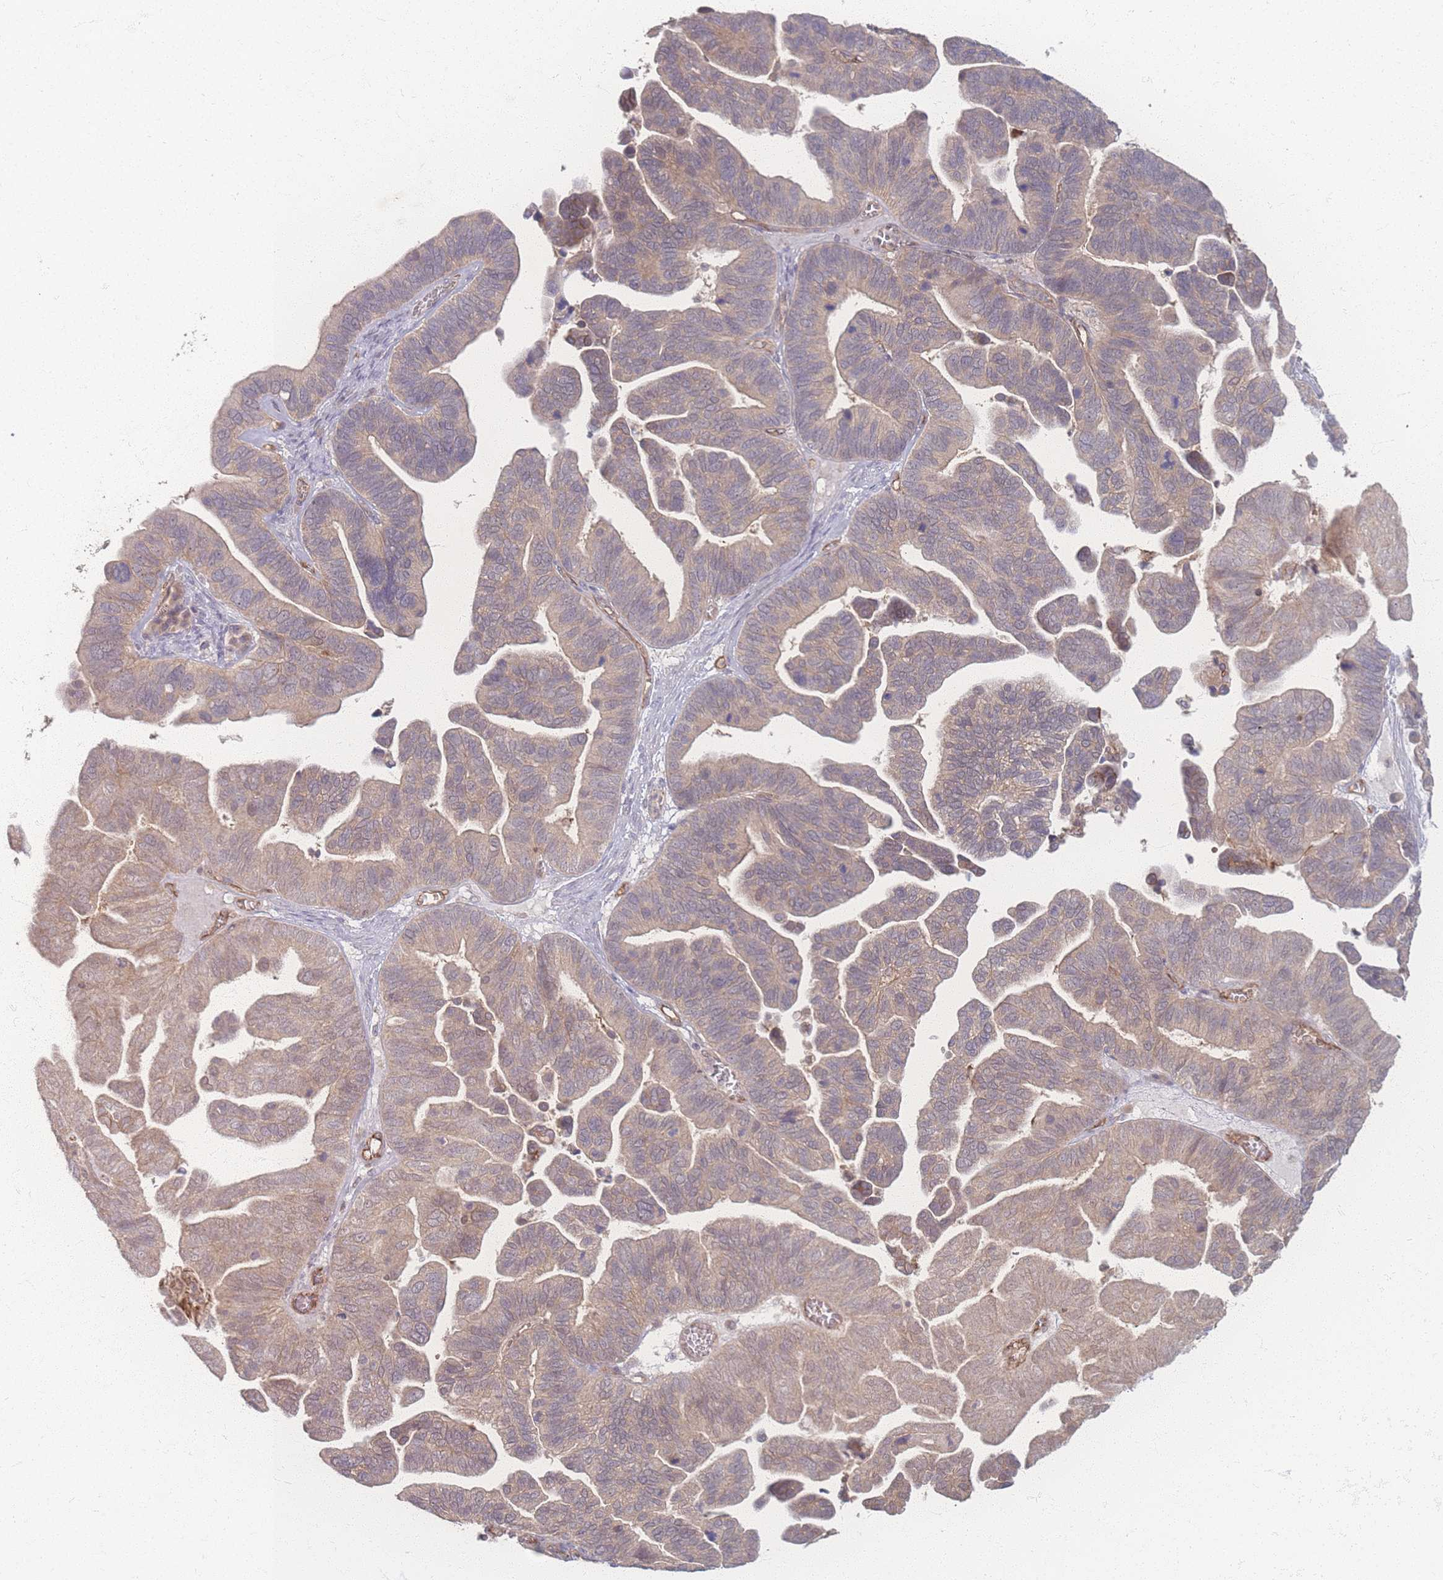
{"staining": {"intensity": "weak", "quantity": ">75%", "location": "cytoplasmic/membranous"}, "tissue": "ovarian cancer", "cell_type": "Tumor cells", "image_type": "cancer", "snomed": [{"axis": "morphology", "description": "Cystadenocarcinoma, serous, NOS"}, {"axis": "topography", "description": "Ovary"}], "caption": "About >75% of tumor cells in human ovarian serous cystadenocarcinoma demonstrate weak cytoplasmic/membranous protein positivity as visualized by brown immunohistochemical staining.", "gene": "INSR", "patient": {"sex": "female", "age": 56}}